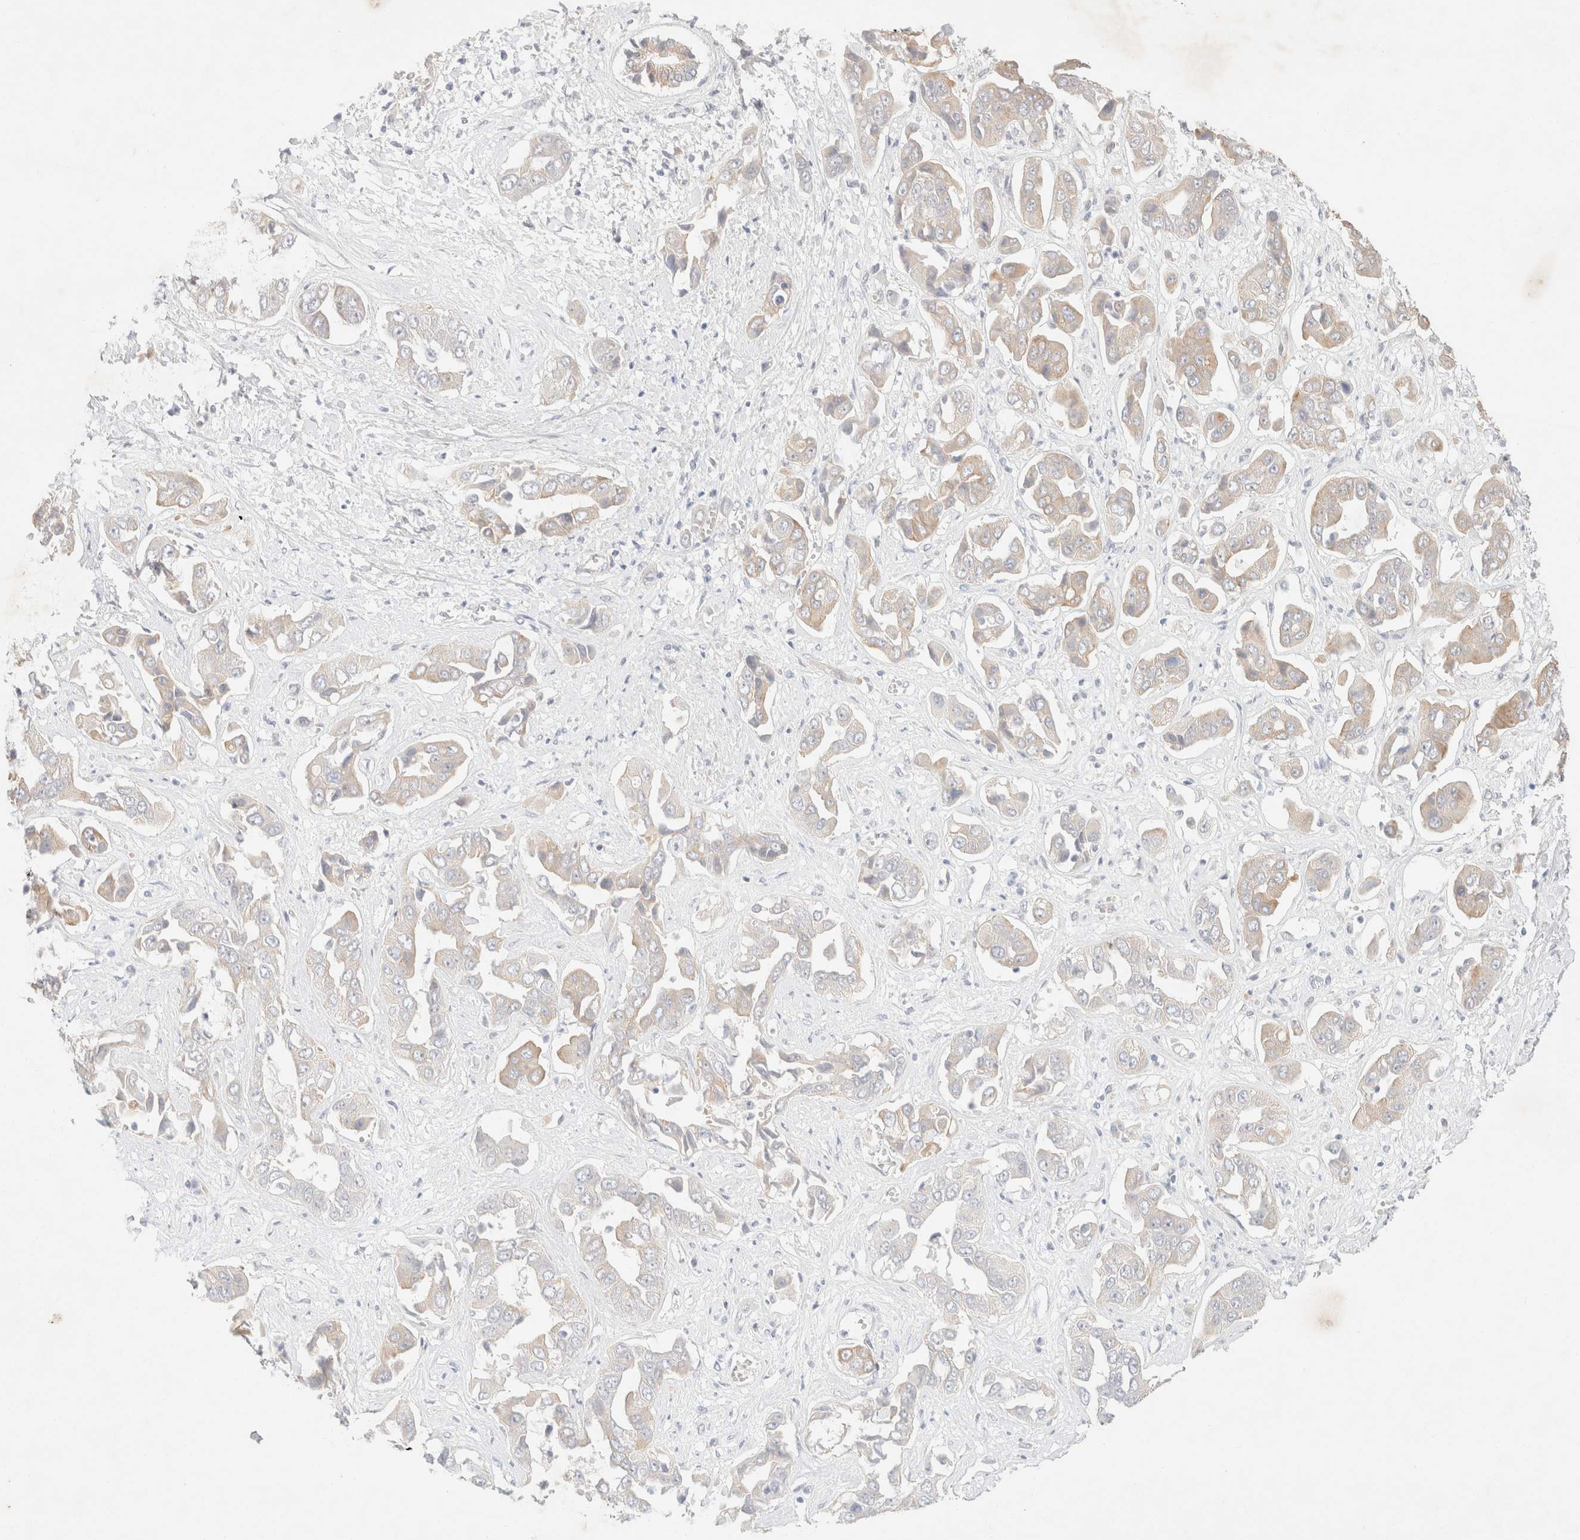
{"staining": {"intensity": "strong", "quantity": "<25%", "location": "cytoplasmic/membranous"}, "tissue": "liver cancer", "cell_type": "Tumor cells", "image_type": "cancer", "snomed": [{"axis": "morphology", "description": "Cholangiocarcinoma"}, {"axis": "topography", "description": "Liver"}], "caption": "Tumor cells reveal medium levels of strong cytoplasmic/membranous positivity in about <25% of cells in human liver cancer.", "gene": "CSNK1E", "patient": {"sex": "female", "age": 52}}